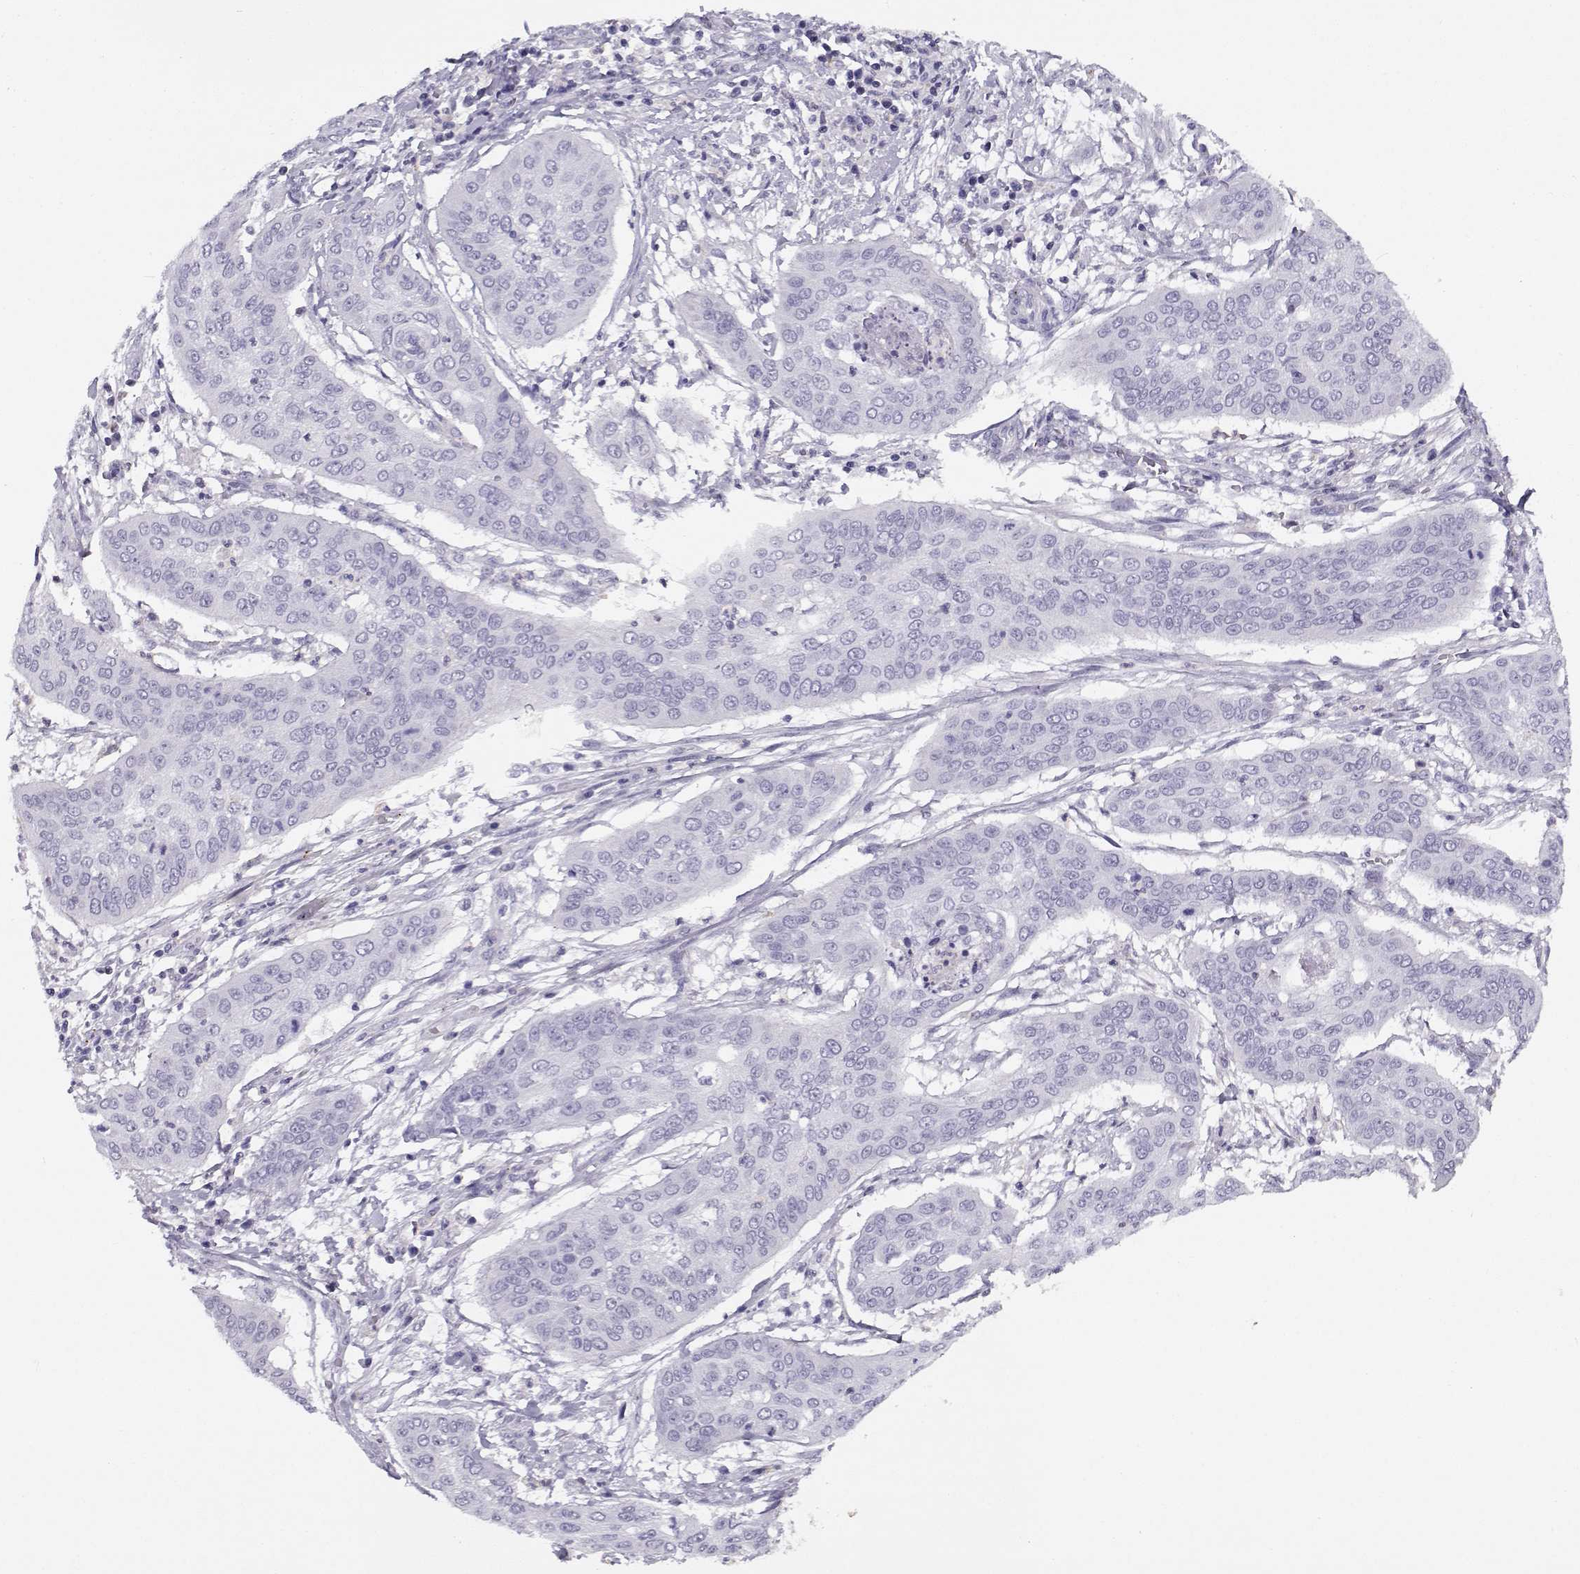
{"staining": {"intensity": "negative", "quantity": "none", "location": "none"}, "tissue": "cervical cancer", "cell_type": "Tumor cells", "image_type": "cancer", "snomed": [{"axis": "morphology", "description": "Squamous cell carcinoma, NOS"}, {"axis": "topography", "description": "Cervix"}], "caption": "High magnification brightfield microscopy of cervical cancer (squamous cell carcinoma) stained with DAB (3,3'-diaminobenzidine) (brown) and counterstained with hematoxylin (blue): tumor cells show no significant expression.", "gene": "MYO1A", "patient": {"sex": "female", "age": 39}}